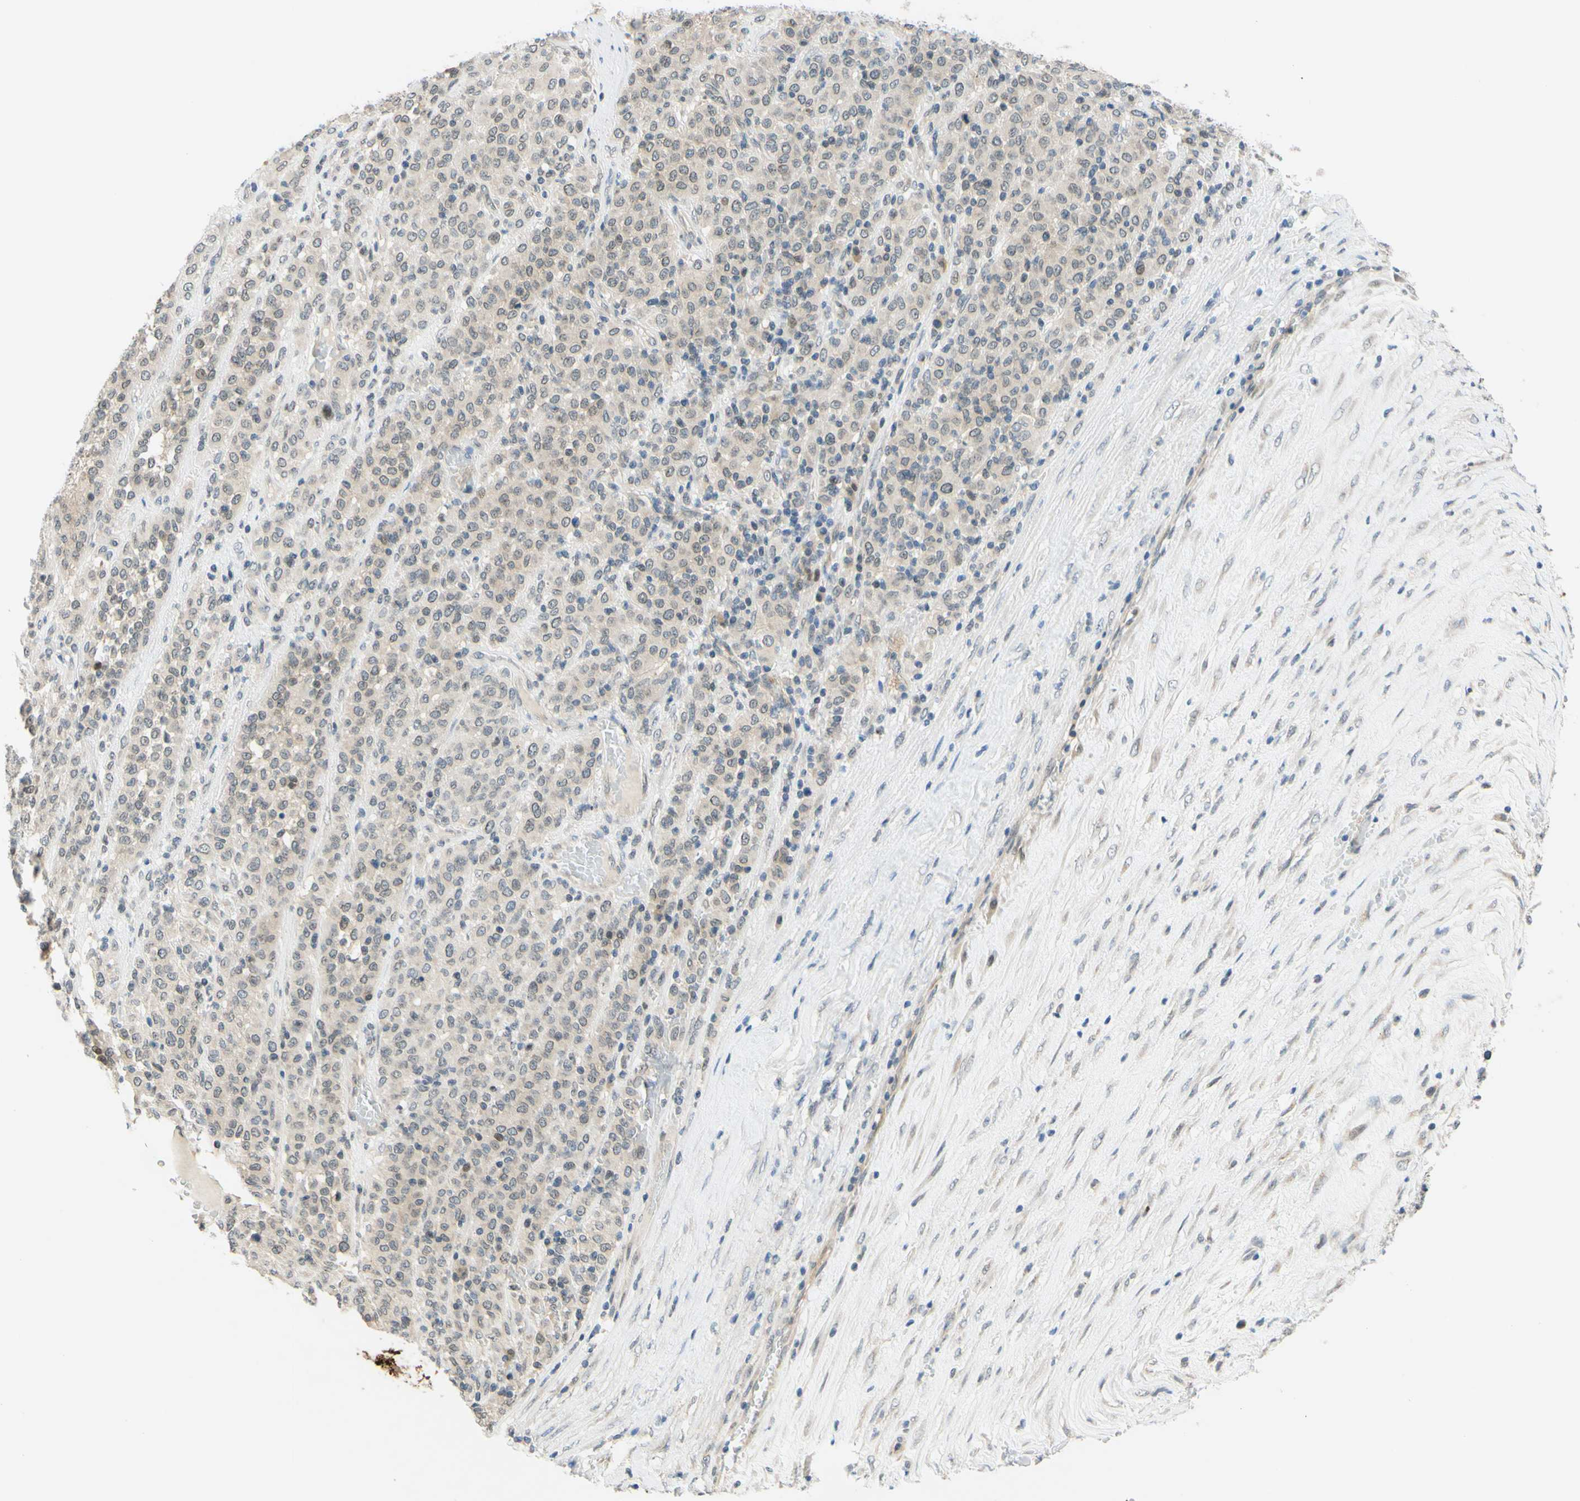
{"staining": {"intensity": "weak", "quantity": "<25%", "location": "cytoplasmic/membranous"}, "tissue": "melanoma", "cell_type": "Tumor cells", "image_type": "cancer", "snomed": [{"axis": "morphology", "description": "Malignant melanoma, Metastatic site"}, {"axis": "topography", "description": "Pancreas"}], "caption": "This is a histopathology image of IHC staining of malignant melanoma (metastatic site), which shows no staining in tumor cells.", "gene": "C2CD2L", "patient": {"sex": "female", "age": 30}}